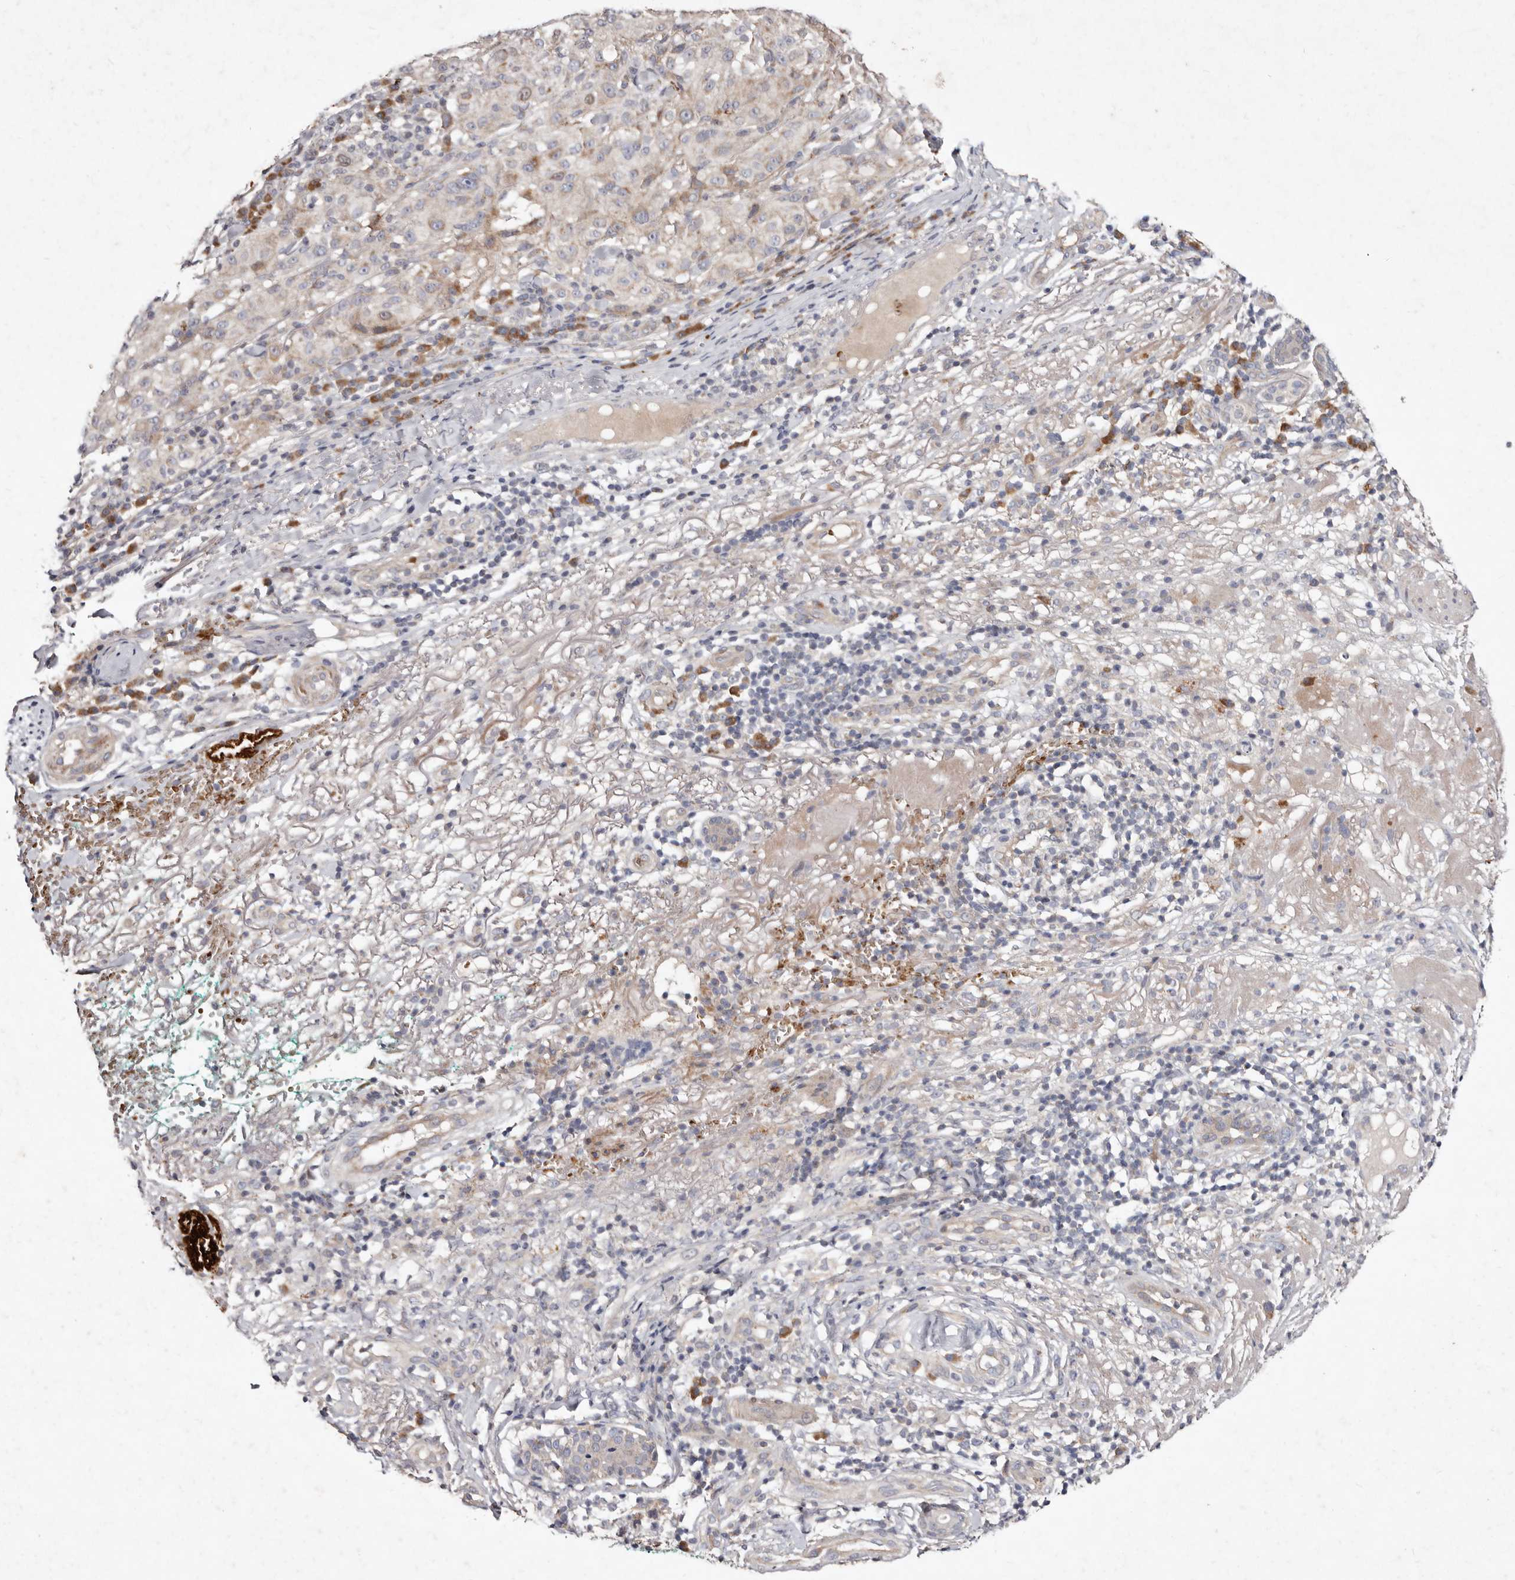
{"staining": {"intensity": "weak", "quantity": "<25%", "location": "cytoplasmic/membranous"}, "tissue": "melanoma", "cell_type": "Tumor cells", "image_type": "cancer", "snomed": [{"axis": "morphology", "description": "Necrosis, NOS"}, {"axis": "morphology", "description": "Malignant melanoma, NOS"}, {"axis": "topography", "description": "Skin"}], "caption": "This is an immunohistochemistry photomicrograph of malignant melanoma. There is no positivity in tumor cells.", "gene": "SLC25A20", "patient": {"sex": "female", "age": 87}}